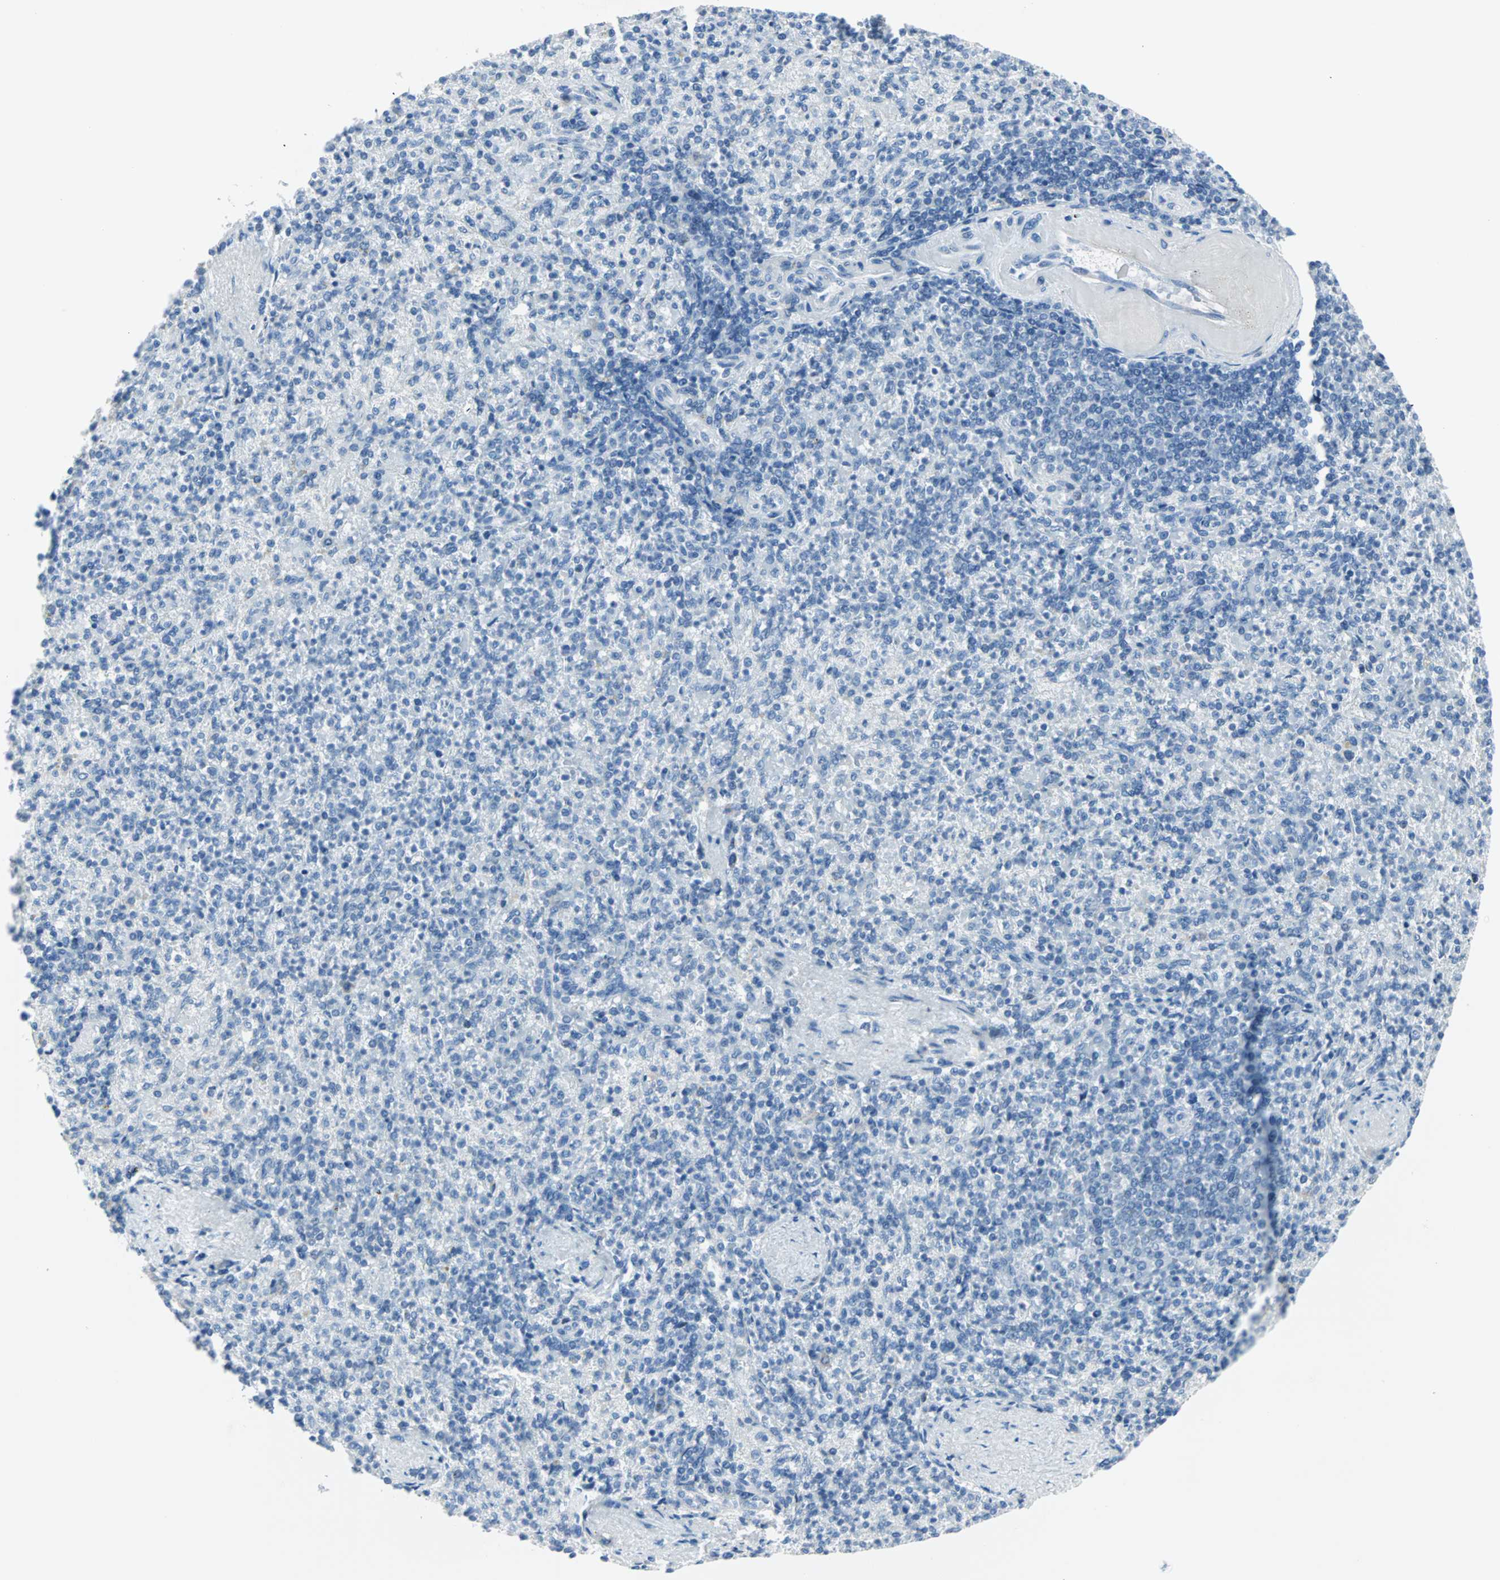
{"staining": {"intensity": "negative", "quantity": "none", "location": "none"}, "tissue": "spleen", "cell_type": "Cells in red pulp", "image_type": "normal", "snomed": [{"axis": "morphology", "description": "Normal tissue, NOS"}, {"axis": "topography", "description": "Spleen"}], "caption": "High magnification brightfield microscopy of normal spleen stained with DAB (brown) and counterstained with hematoxylin (blue): cells in red pulp show no significant expression.", "gene": "NEFH", "patient": {"sex": "female", "age": 74}}